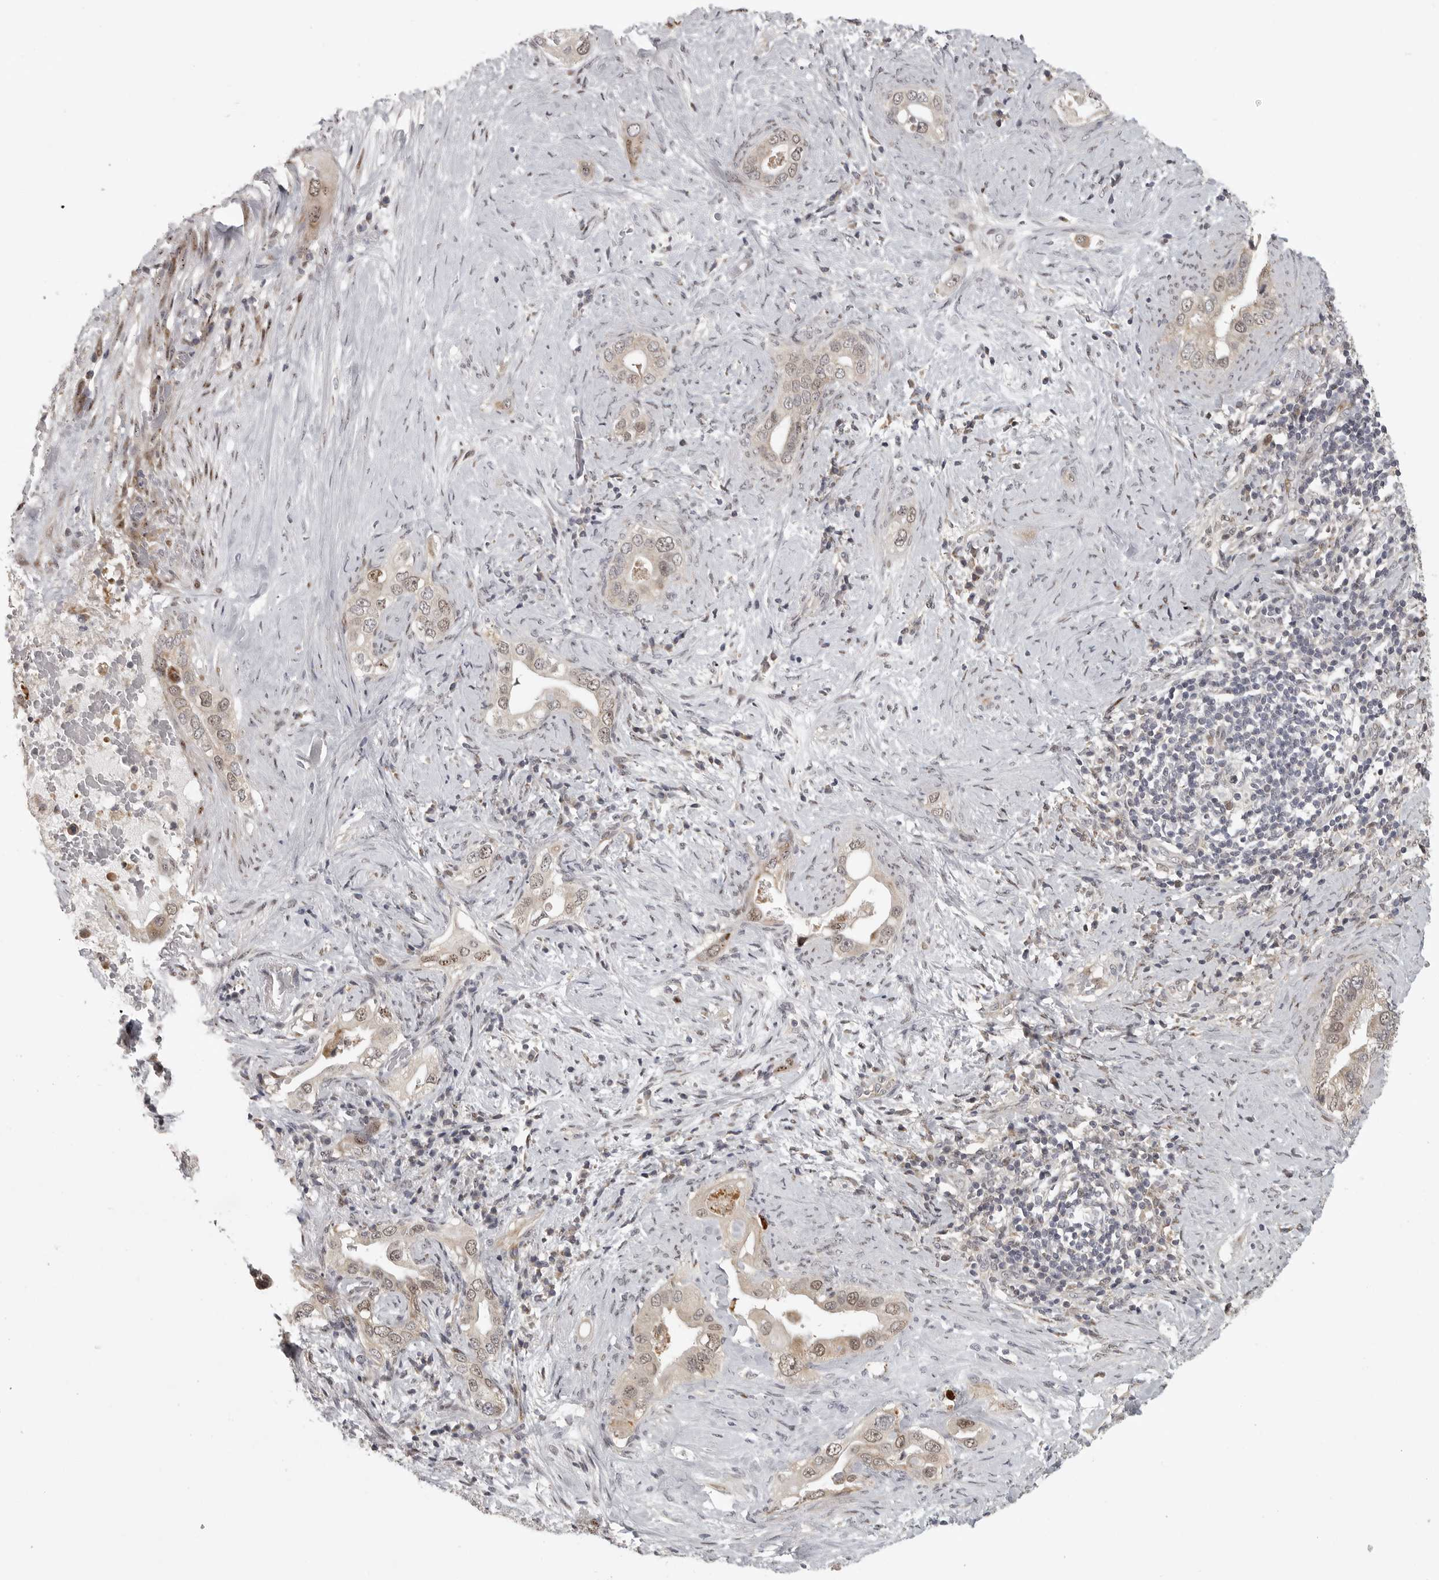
{"staining": {"intensity": "weak", "quantity": ">75%", "location": "cytoplasmic/membranous,nuclear"}, "tissue": "pancreatic cancer", "cell_type": "Tumor cells", "image_type": "cancer", "snomed": [{"axis": "morphology", "description": "Inflammation, NOS"}, {"axis": "morphology", "description": "Adenocarcinoma, NOS"}, {"axis": "topography", "description": "Pancreas"}], "caption": "Immunohistochemistry (DAB) staining of human adenocarcinoma (pancreatic) exhibits weak cytoplasmic/membranous and nuclear protein staining in approximately >75% of tumor cells. (DAB IHC with brightfield microscopy, high magnification).", "gene": "POLE2", "patient": {"sex": "female", "age": 56}}